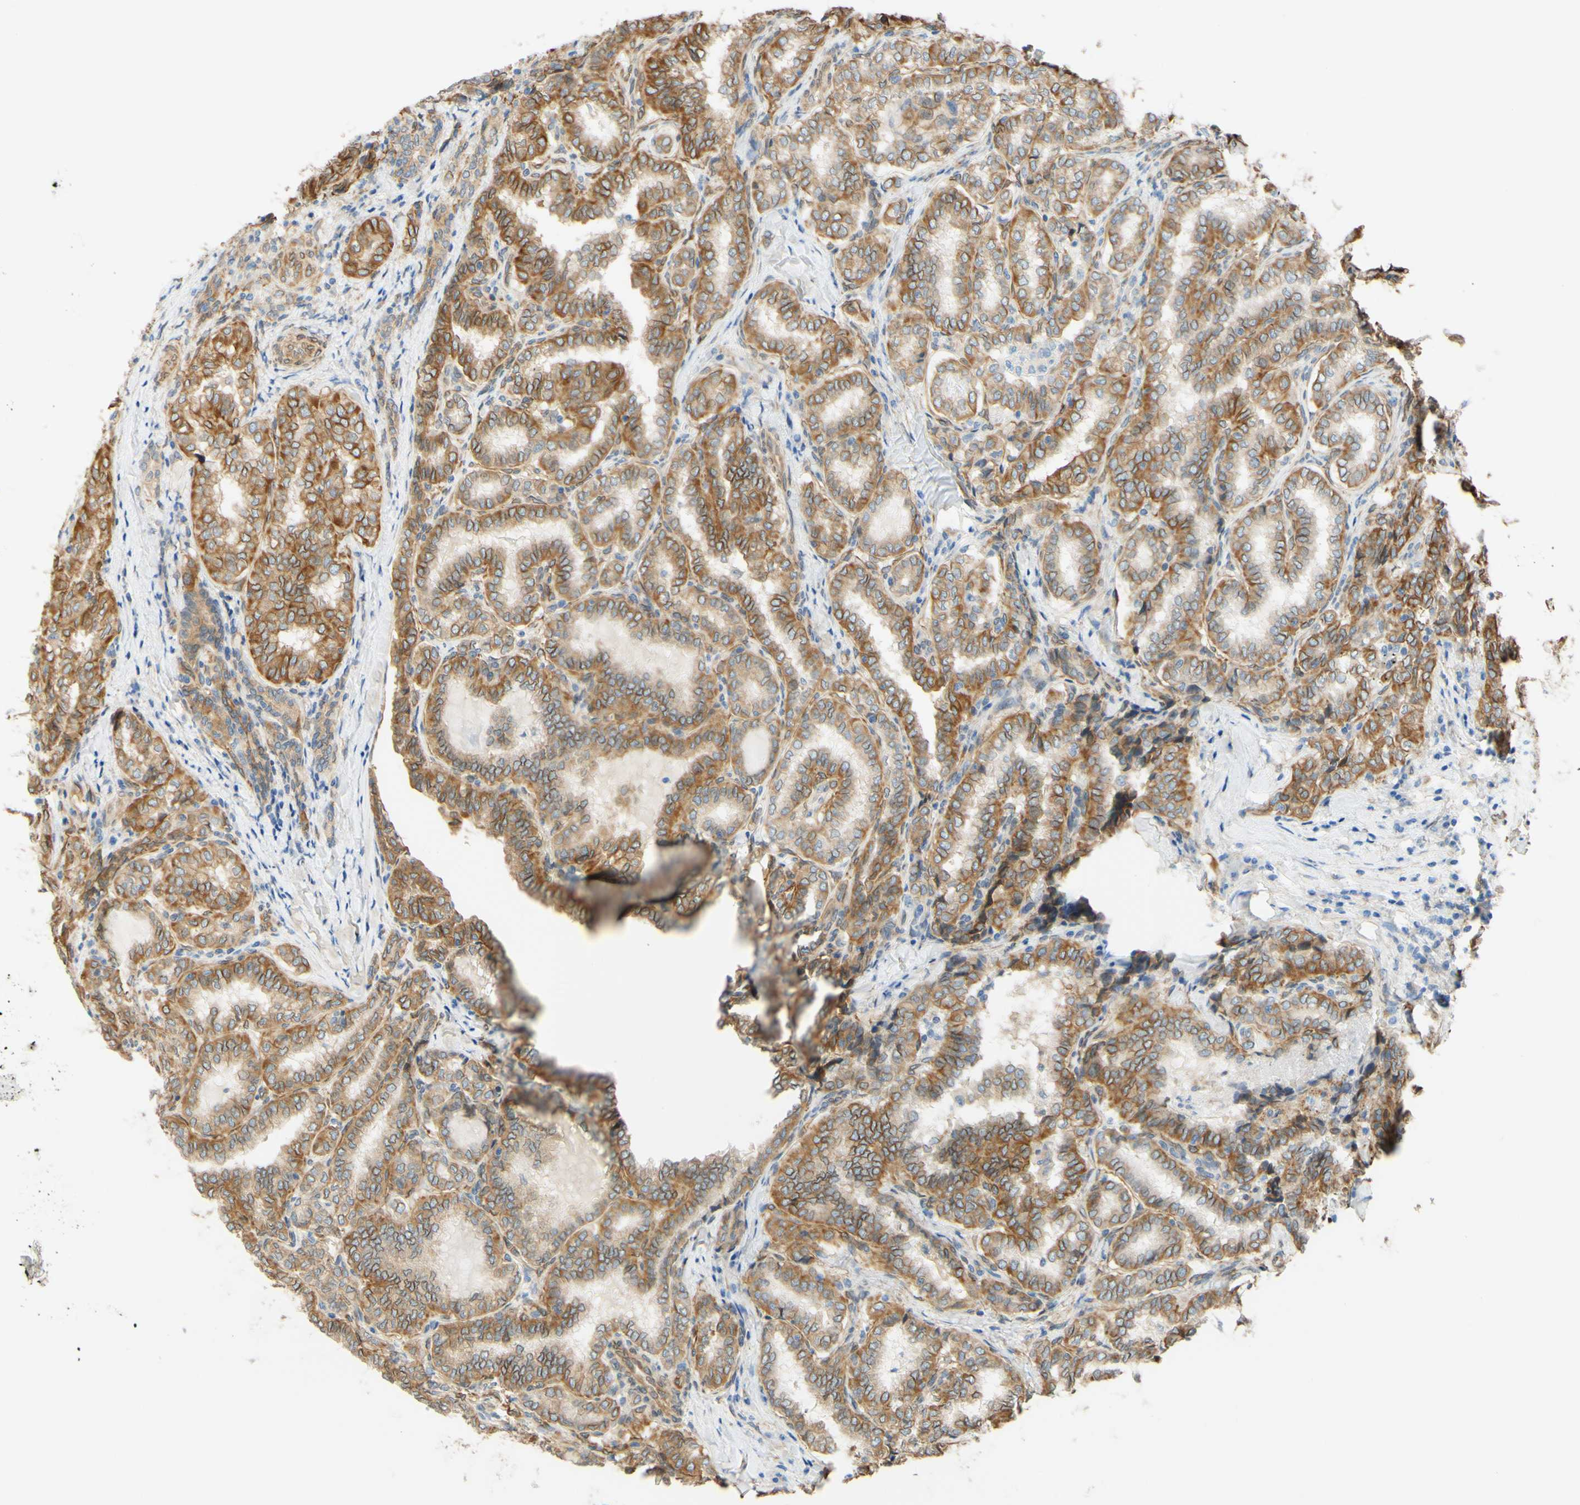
{"staining": {"intensity": "moderate", "quantity": ">75%", "location": "cytoplasmic/membranous"}, "tissue": "thyroid cancer", "cell_type": "Tumor cells", "image_type": "cancer", "snomed": [{"axis": "morphology", "description": "Normal tissue, NOS"}, {"axis": "morphology", "description": "Papillary adenocarcinoma, NOS"}, {"axis": "topography", "description": "Thyroid gland"}], "caption": "Papillary adenocarcinoma (thyroid) tissue reveals moderate cytoplasmic/membranous expression in about >75% of tumor cells", "gene": "ENDOD1", "patient": {"sex": "female", "age": 30}}